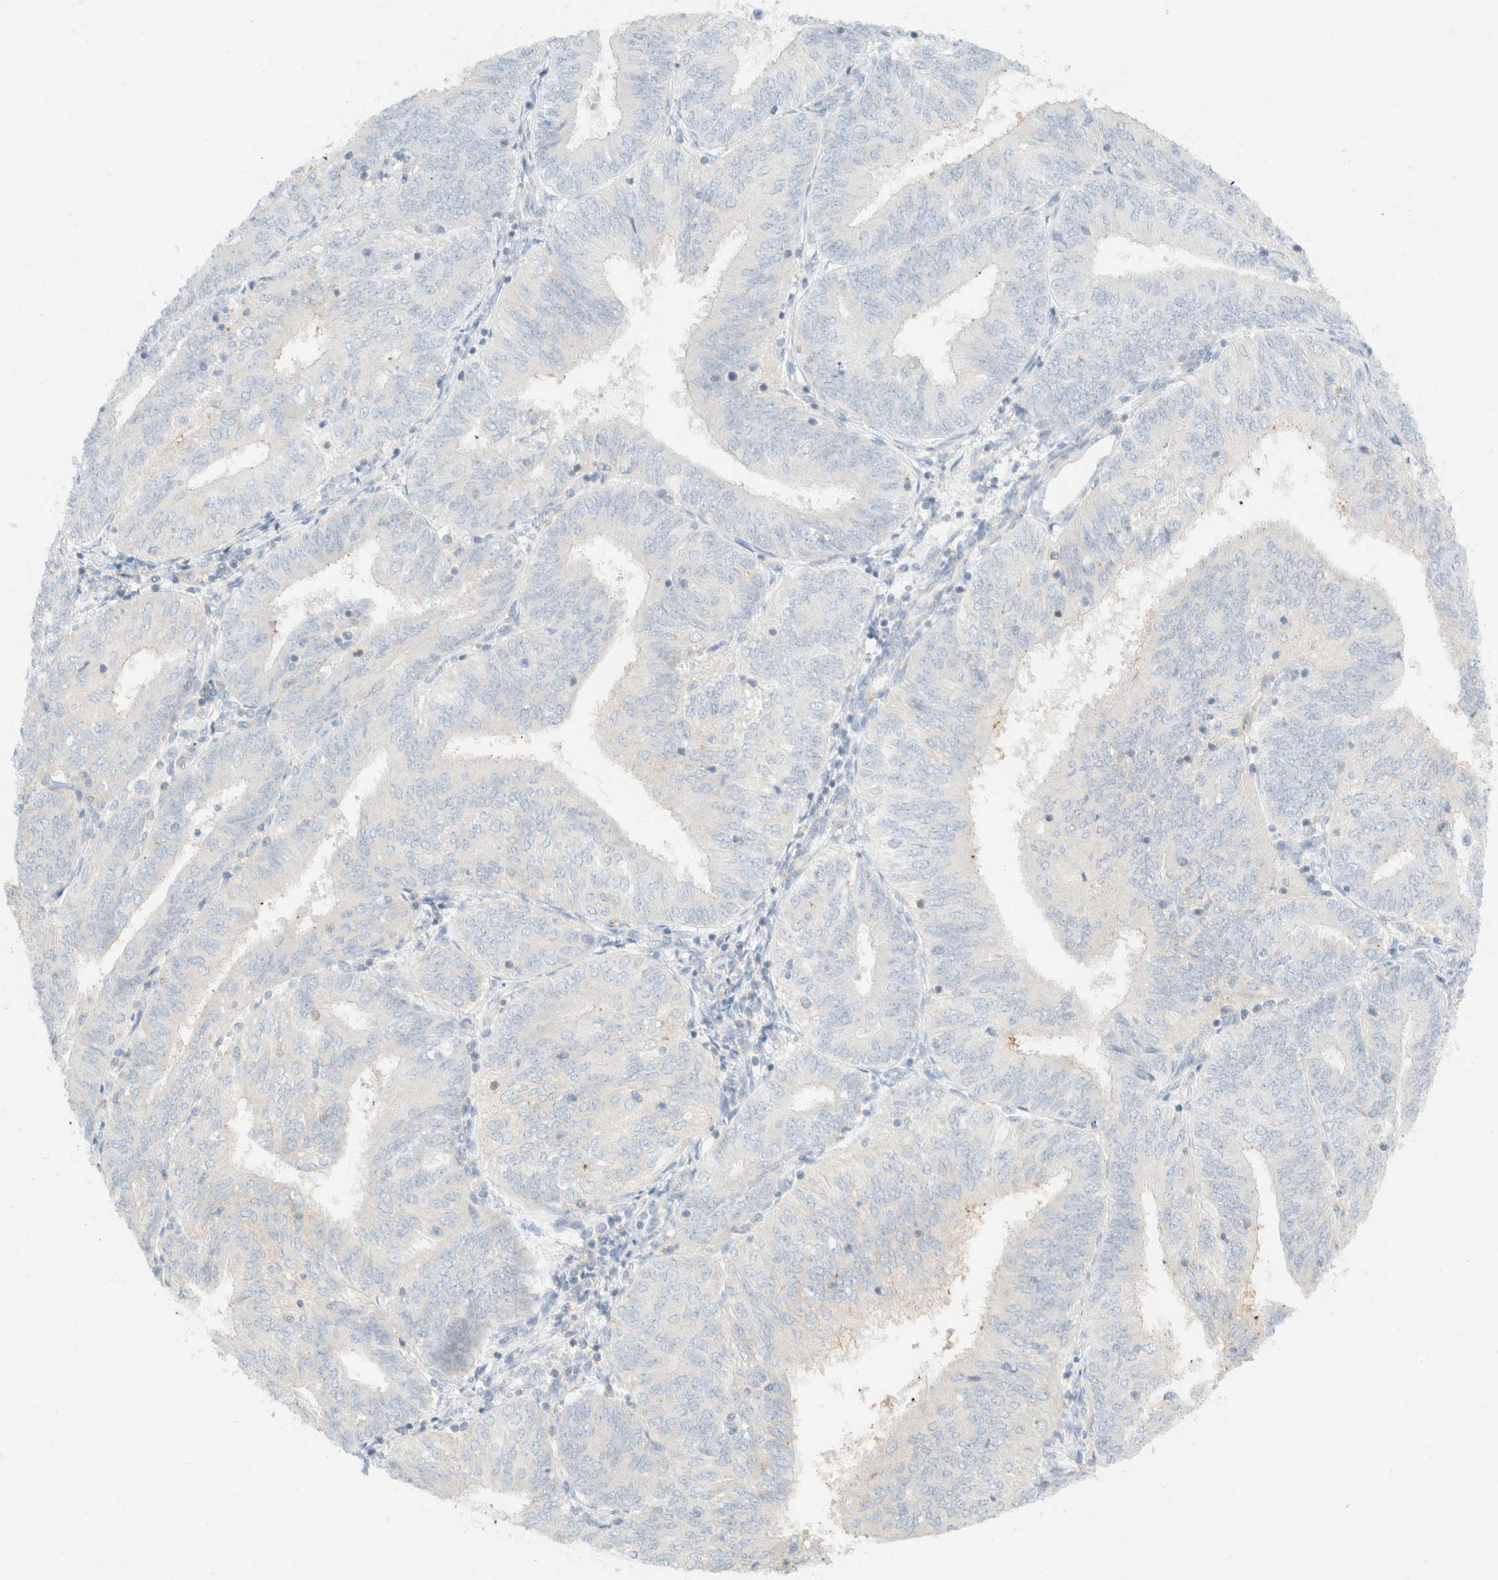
{"staining": {"intensity": "negative", "quantity": "none", "location": "none"}, "tissue": "endometrial cancer", "cell_type": "Tumor cells", "image_type": "cancer", "snomed": [{"axis": "morphology", "description": "Adenocarcinoma, NOS"}, {"axis": "topography", "description": "Endometrium"}], "caption": "Immunohistochemistry histopathology image of neoplastic tissue: endometrial cancer stained with DAB exhibits no significant protein staining in tumor cells.", "gene": "SH3GLB2", "patient": {"sex": "female", "age": 58}}